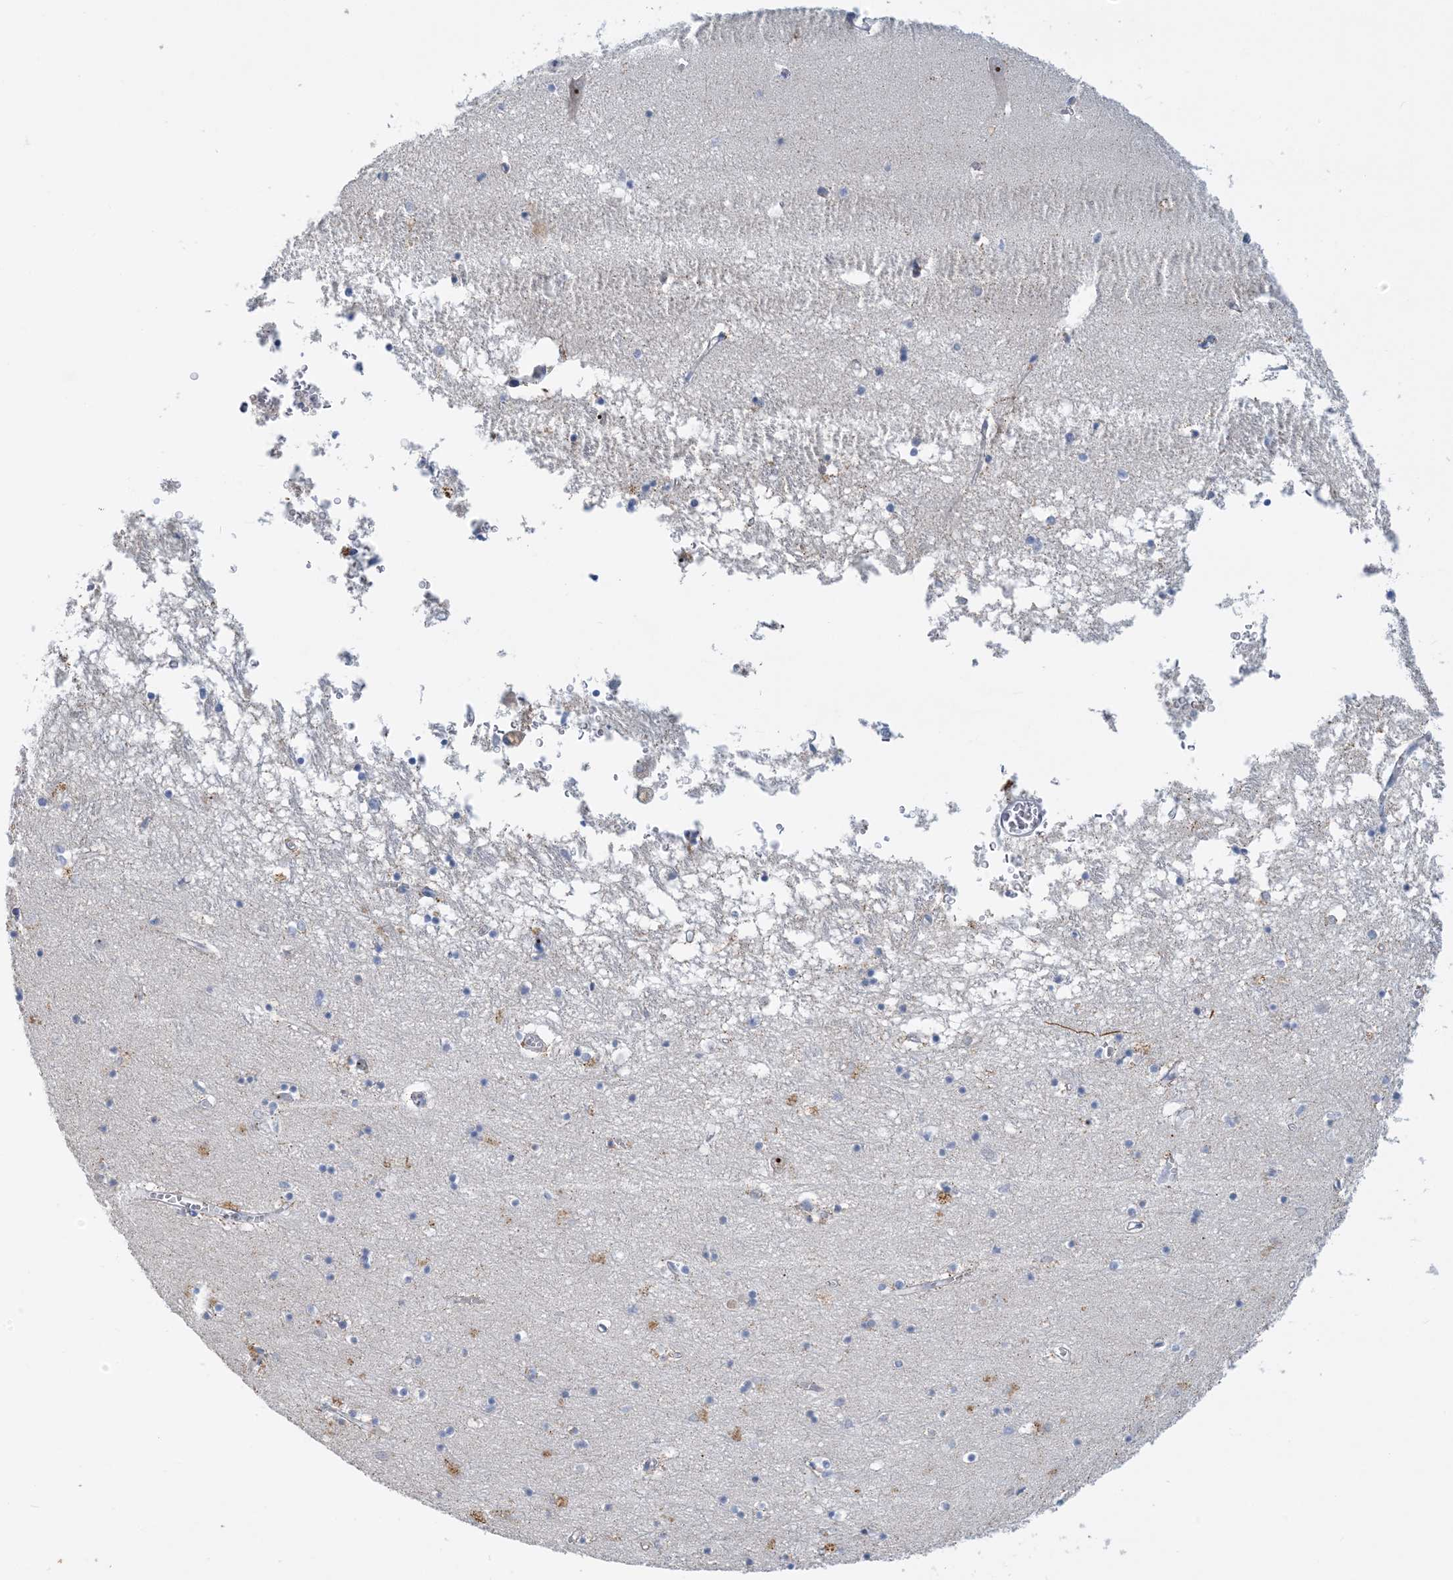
{"staining": {"intensity": "negative", "quantity": "none", "location": "none"}, "tissue": "hippocampus", "cell_type": "Glial cells", "image_type": "normal", "snomed": [{"axis": "morphology", "description": "Normal tissue, NOS"}, {"axis": "topography", "description": "Hippocampus"}], "caption": "This photomicrograph is of unremarkable hippocampus stained with immunohistochemistry (IHC) to label a protein in brown with the nuclei are counter-stained blue. There is no positivity in glial cells.", "gene": "ZCCHC12", "patient": {"sex": "male", "age": 70}}